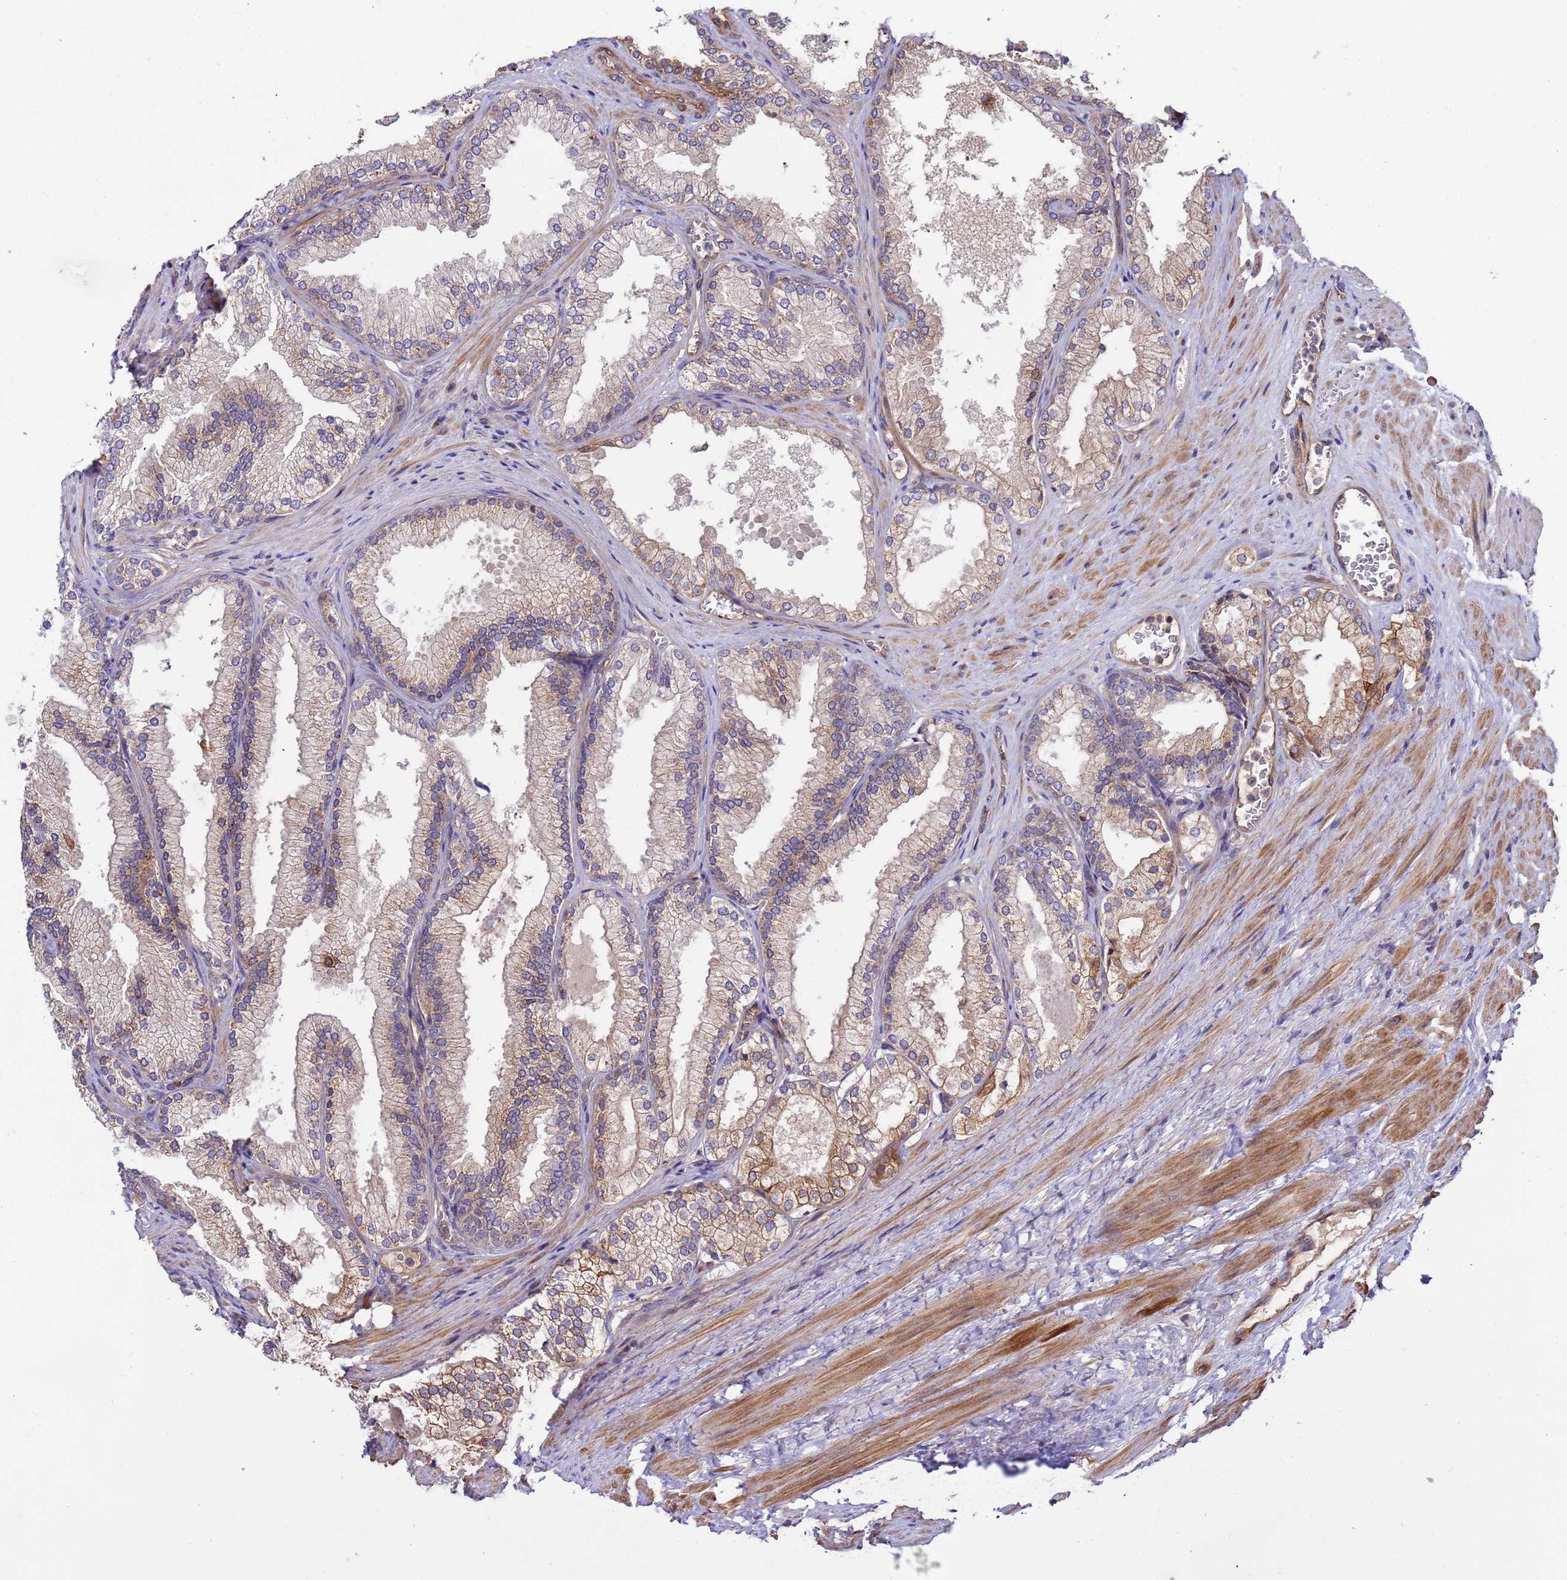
{"staining": {"intensity": "strong", "quantity": "<25%", "location": "cytoplasmic/membranous"}, "tissue": "prostate", "cell_type": "Glandular cells", "image_type": "normal", "snomed": [{"axis": "morphology", "description": "Normal tissue, NOS"}, {"axis": "topography", "description": "Prostate"}], "caption": "Immunohistochemical staining of normal human prostate reveals <25% levels of strong cytoplasmic/membranous protein positivity in approximately <25% of glandular cells.", "gene": "SMCO3", "patient": {"sex": "male", "age": 76}}